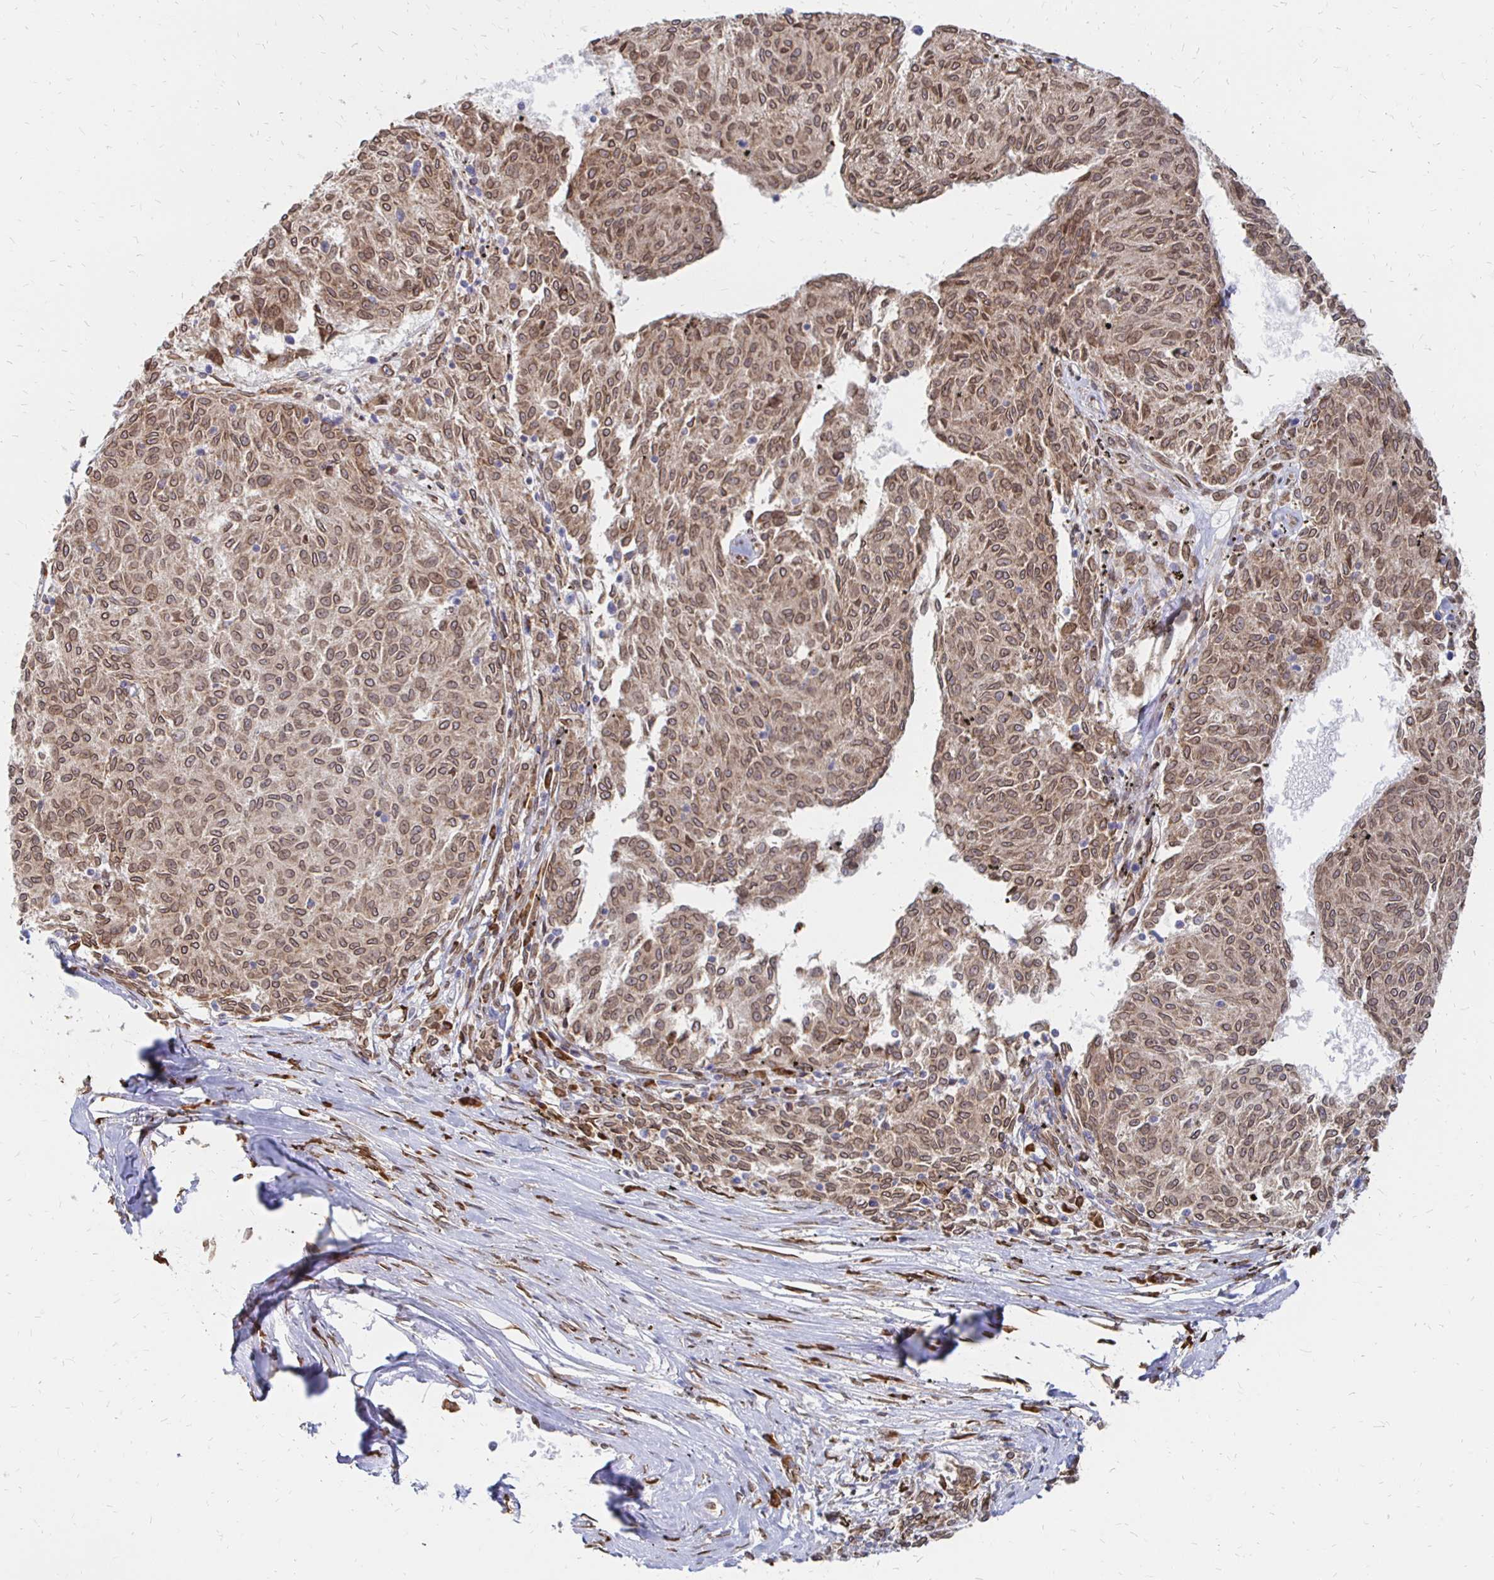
{"staining": {"intensity": "strong", "quantity": ">75%", "location": "cytoplasmic/membranous,nuclear"}, "tissue": "melanoma", "cell_type": "Tumor cells", "image_type": "cancer", "snomed": [{"axis": "morphology", "description": "Malignant melanoma, NOS"}, {"axis": "topography", "description": "Skin"}], "caption": "Malignant melanoma stained with IHC displays strong cytoplasmic/membranous and nuclear staining in about >75% of tumor cells. (Stains: DAB (3,3'-diaminobenzidine) in brown, nuclei in blue, Microscopy: brightfield microscopy at high magnification).", "gene": "PELI3", "patient": {"sex": "female", "age": 72}}